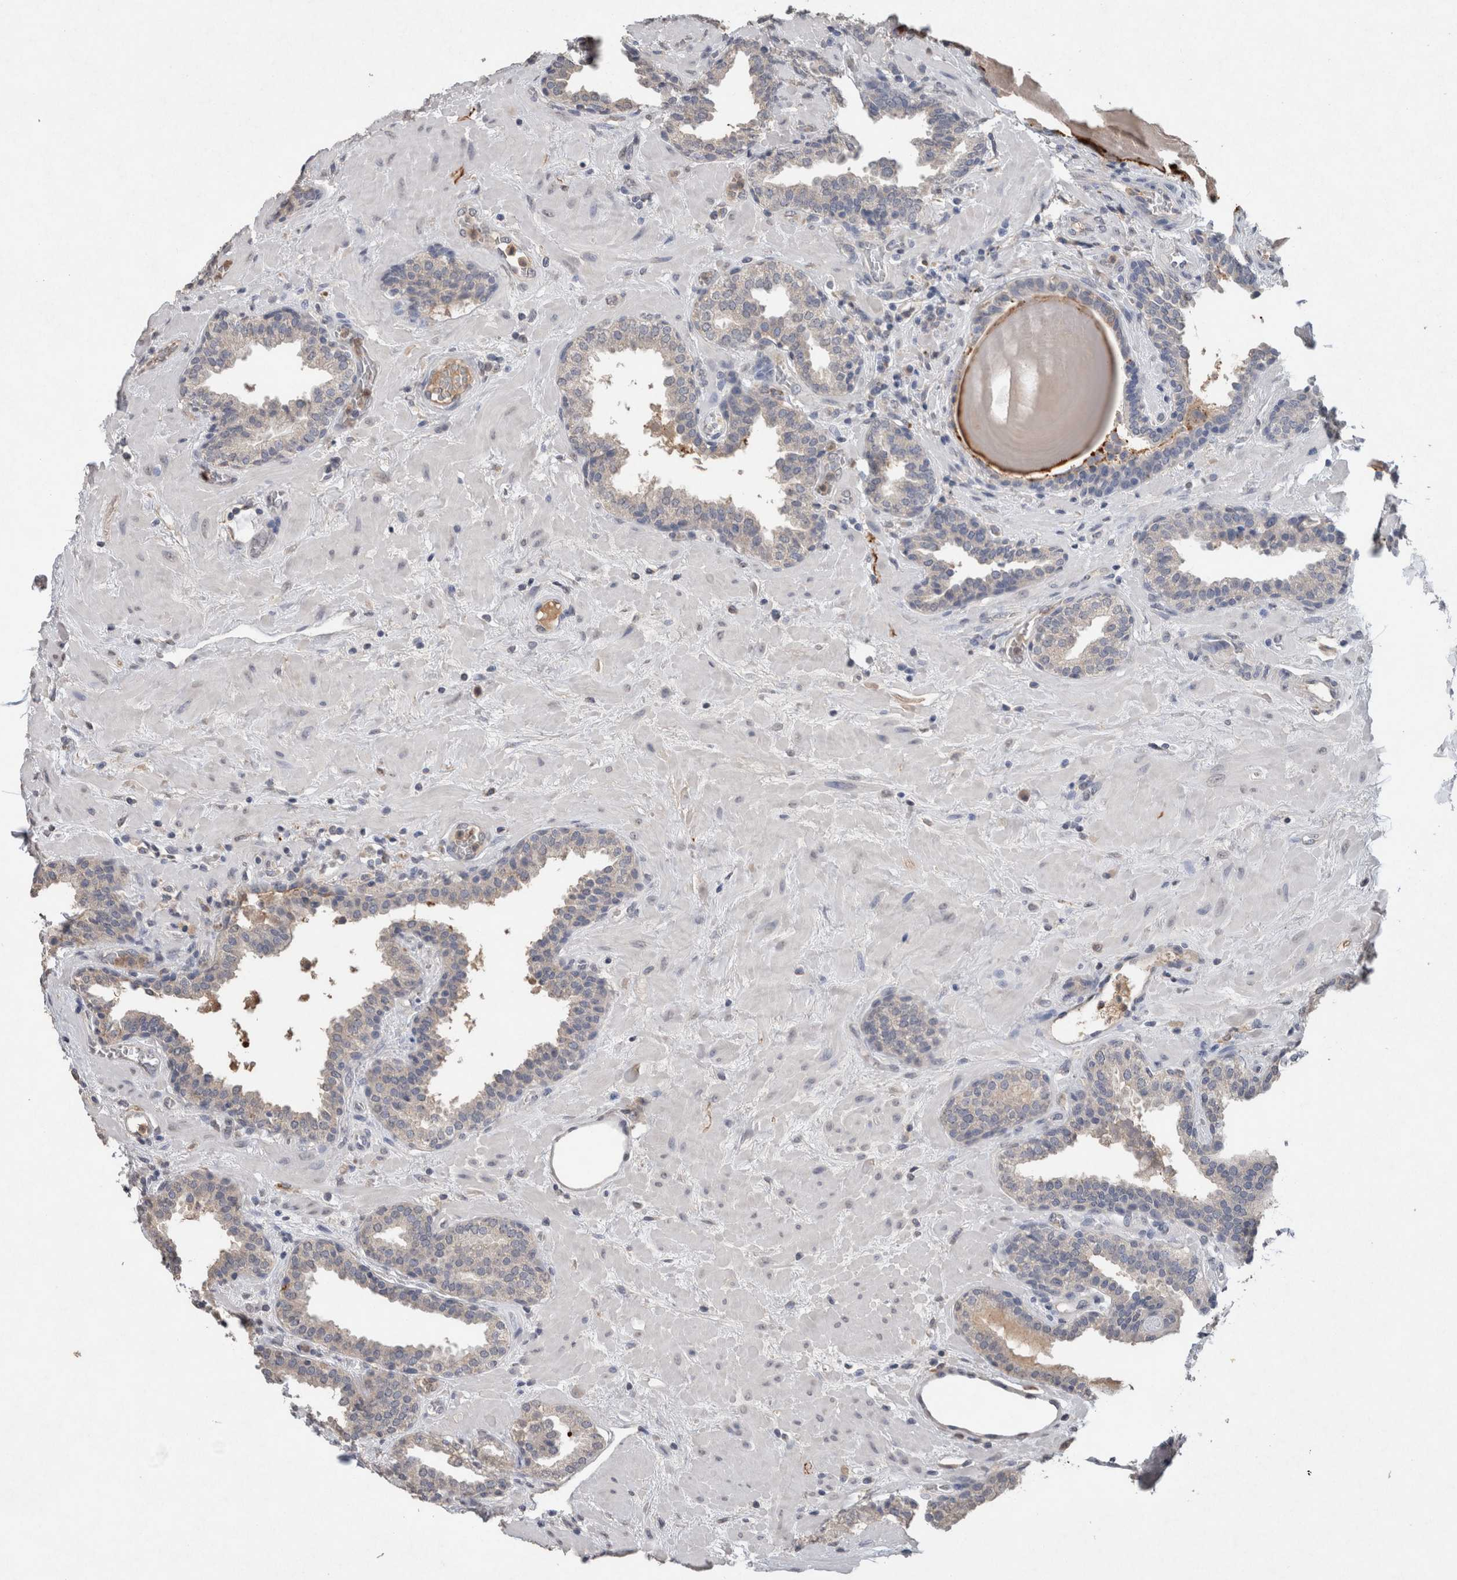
{"staining": {"intensity": "negative", "quantity": "none", "location": "none"}, "tissue": "prostate", "cell_type": "Glandular cells", "image_type": "normal", "snomed": [{"axis": "morphology", "description": "Normal tissue, NOS"}, {"axis": "topography", "description": "Prostate"}], "caption": "High power microscopy histopathology image of an immunohistochemistry (IHC) photomicrograph of normal prostate, revealing no significant staining in glandular cells. Nuclei are stained in blue.", "gene": "FABP7", "patient": {"sex": "male", "age": 51}}